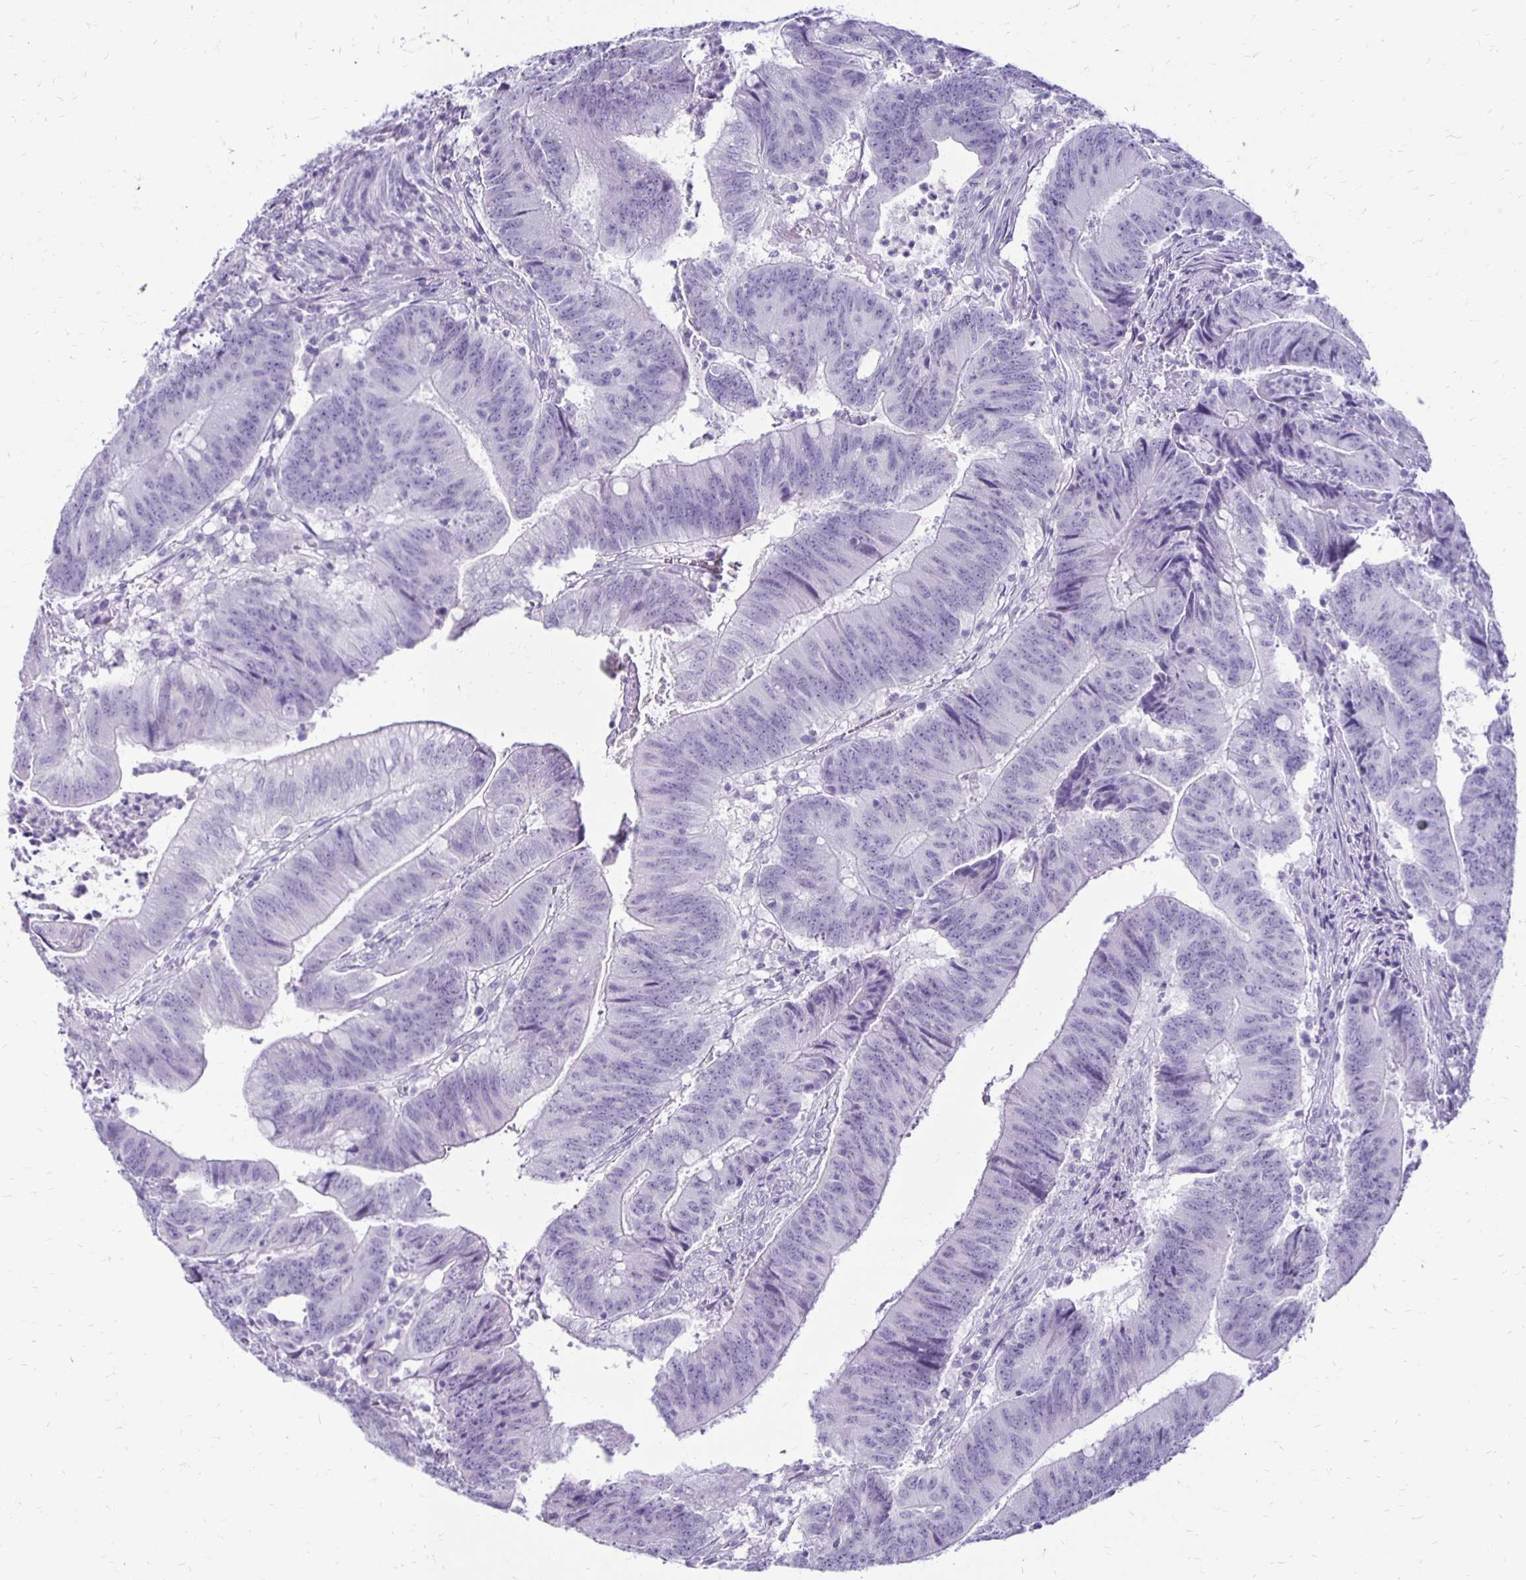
{"staining": {"intensity": "negative", "quantity": "none", "location": "none"}, "tissue": "colorectal cancer", "cell_type": "Tumor cells", "image_type": "cancer", "snomed": [{"axis": "morphology", "description": "Adenocarcinoma, NOS"}, {"axis": "topography", "description": "Colon"}], "caption": "A photomicrograph of adenocarcinoma (colorectal) stained for a protein reveals no brown staining in tumor cells. (IHC, brightfield microscopy, high magnification).", "gene": "RYR1", "patient": {"sex": "female", "age": 87}}